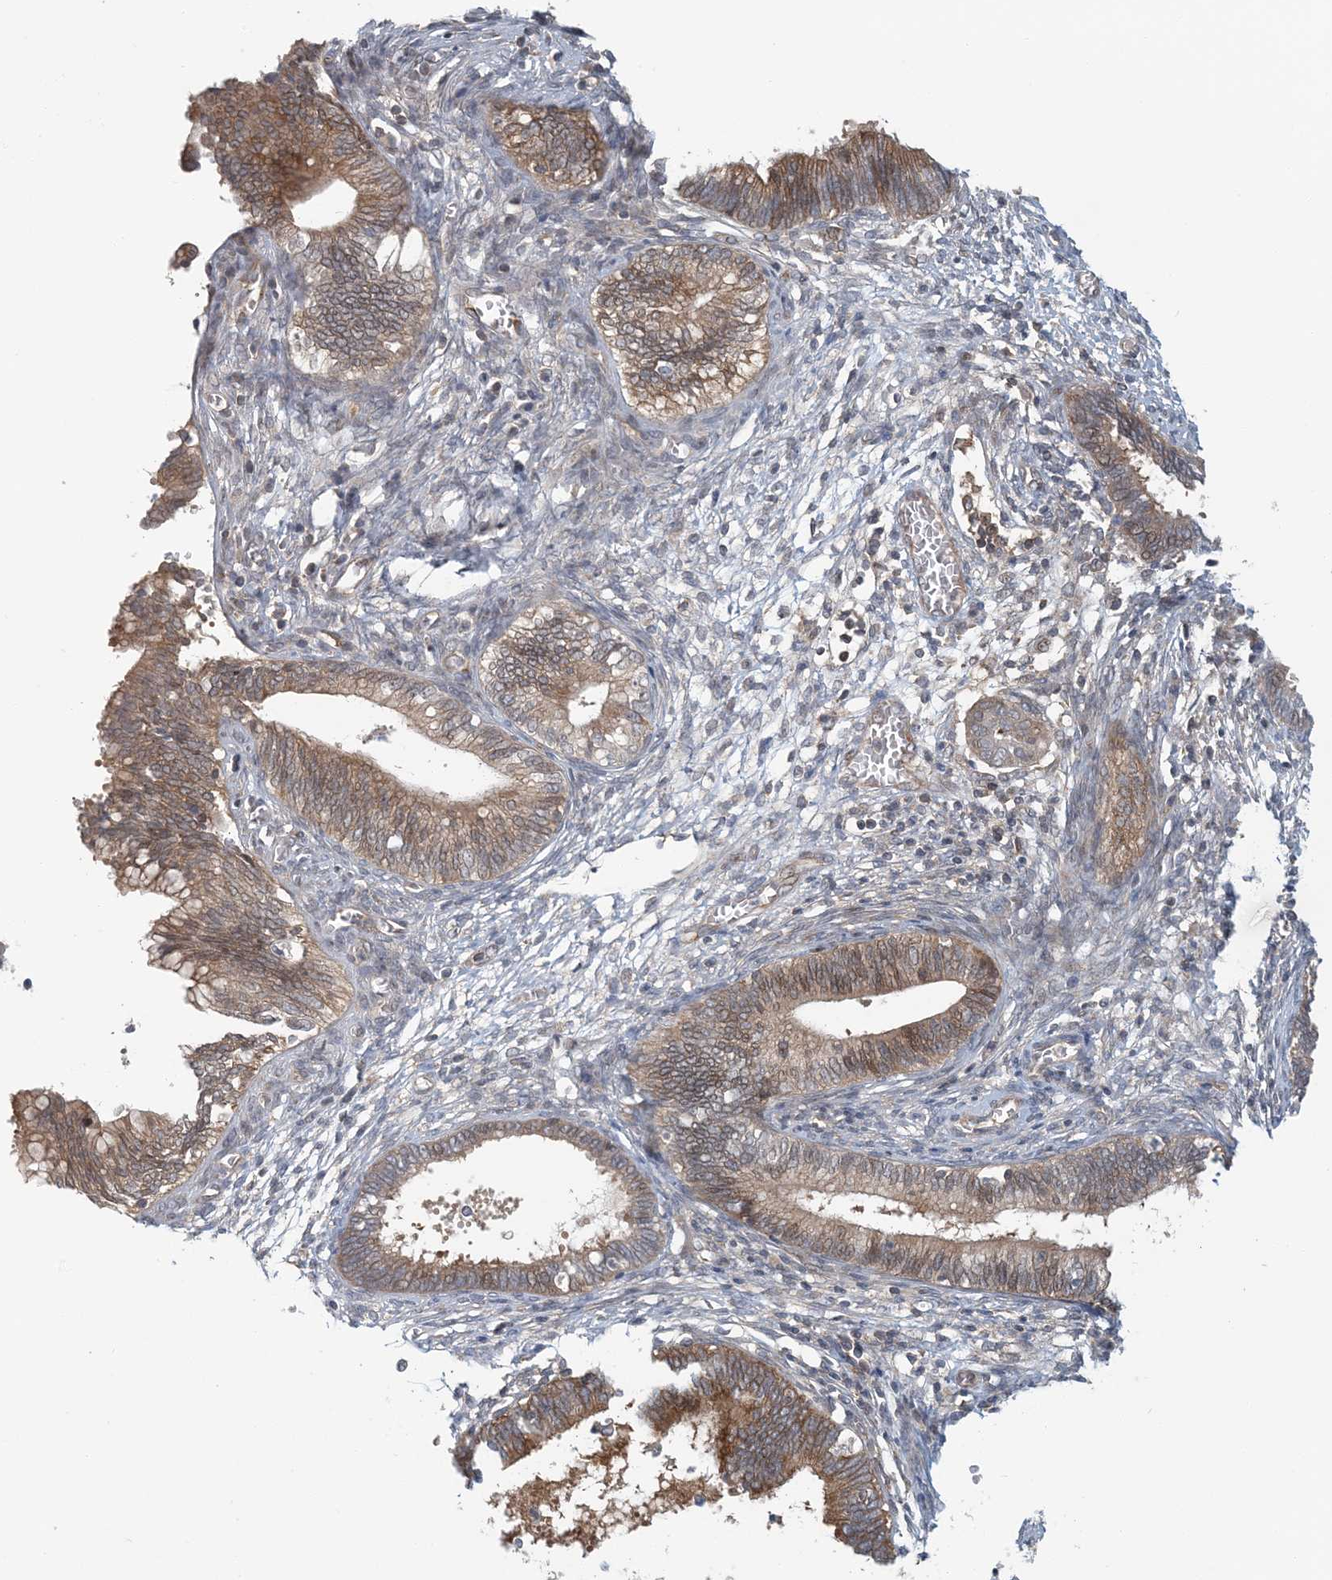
{"staining": {"intensity": "moderate", "quantity": ">75%", "location": "cytoplasmic/membranous"}, "tissue": "cervical cancer", "cell_type": "Tumor cells", "image_type": "cancer", "snomed": [{"axis": "morphology", "description": "Adenocarcinoma, NOS"}, {"axis": "topography", "description": "Cervix"}], "caption": "The immunohistochemical stain highlights moderate cytoplasmic/membranous positivity in tumor cells of cervical cancer (adenocarcinoma) tissue.", "gene": "ATP13A2", "patient": {"sex": "female", "age": 44}}